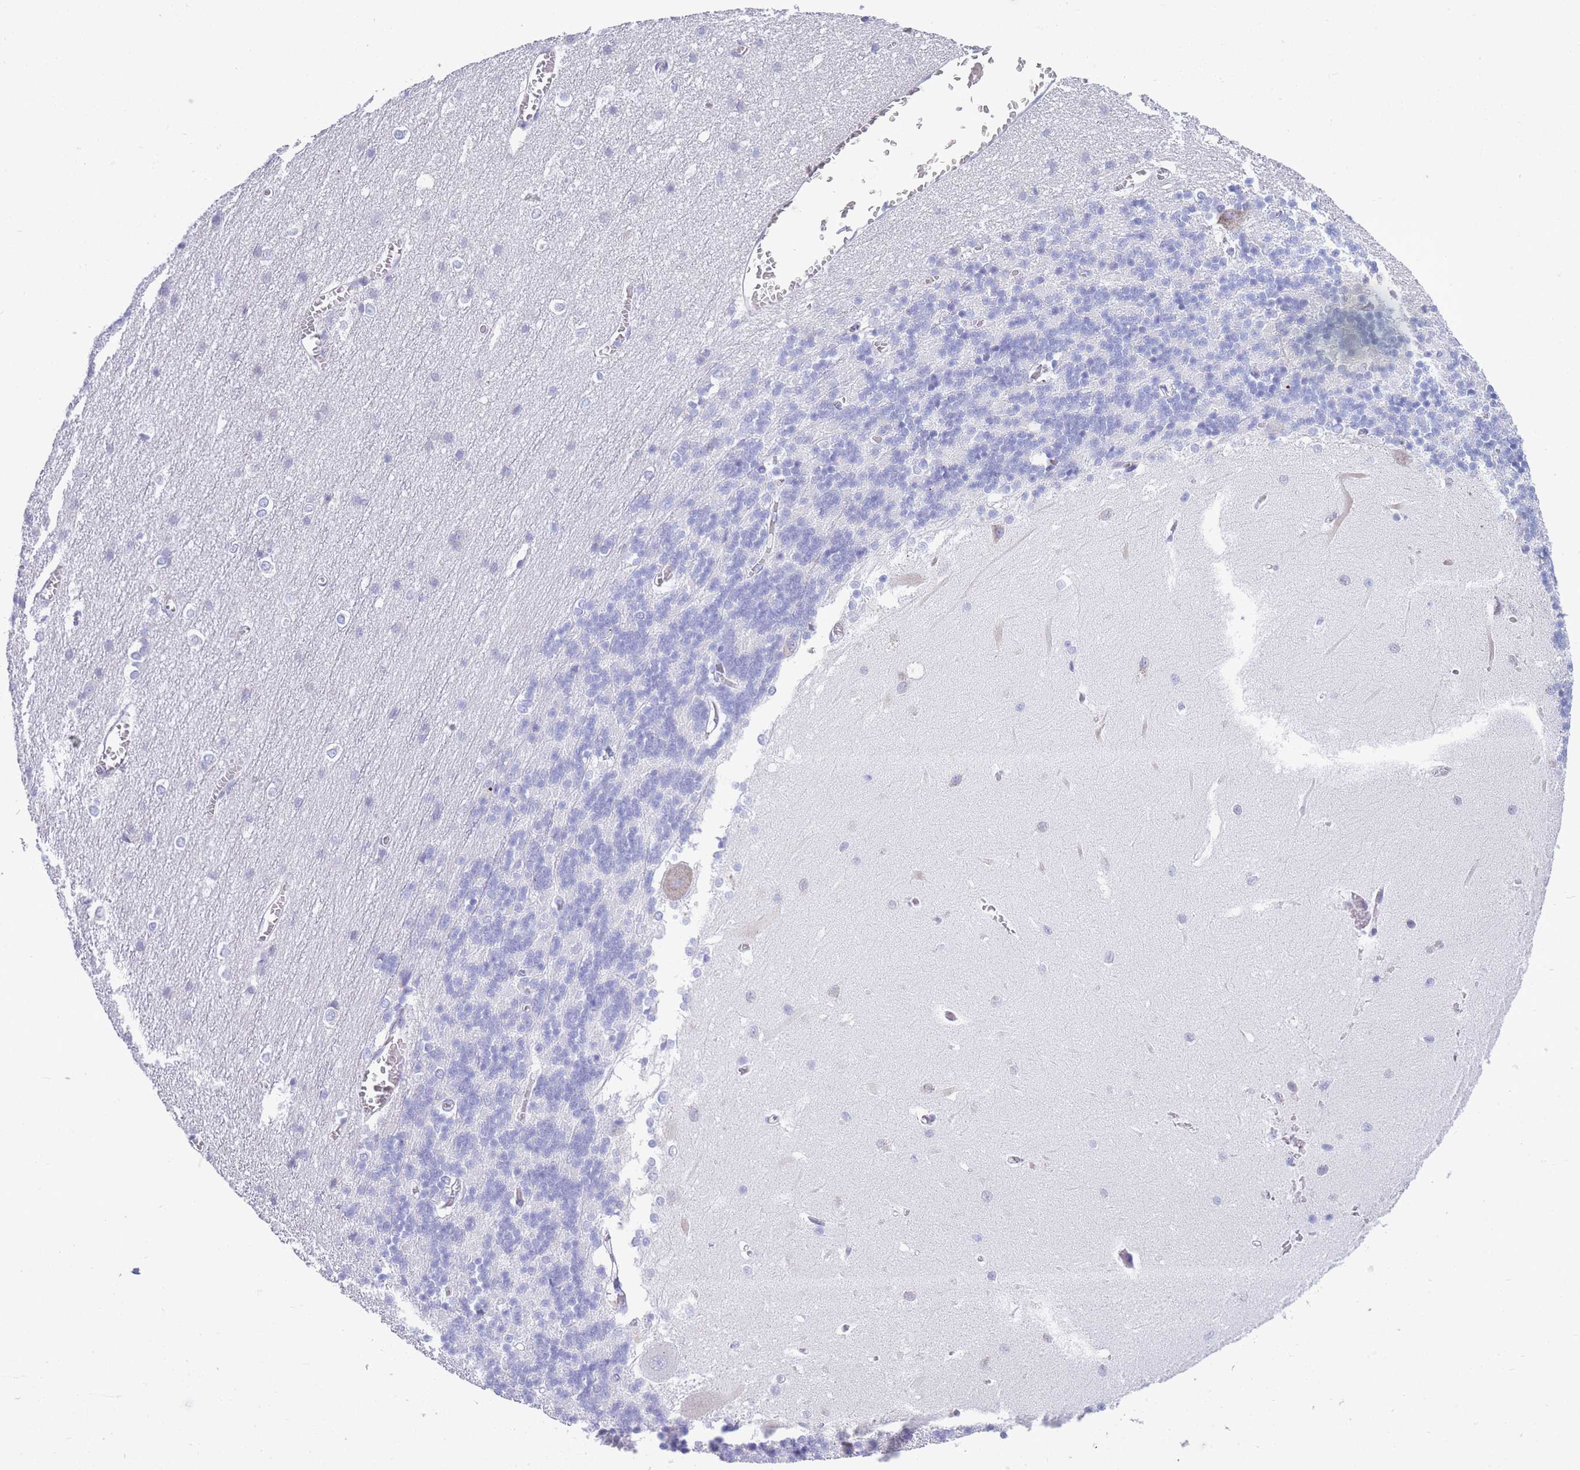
{"staining": {"intensity": "negative", "quantity": "none", "location": "none"}, "tissue": "cerebellum", "cell_type": "Cells in granular layer", "image_type": "normal", "snomed": [{"axis": "morphology", "description": "Normal tissue, NOS"}, {"axis": "topography", "description": "Cerebellum"}], "caption": "DAB immunohistochemical staining of normal cerebellum reveals no significant positivity in cells in granular layer.", "gene": "XKR8", "patient": {"sex": "male", "age": 37}}